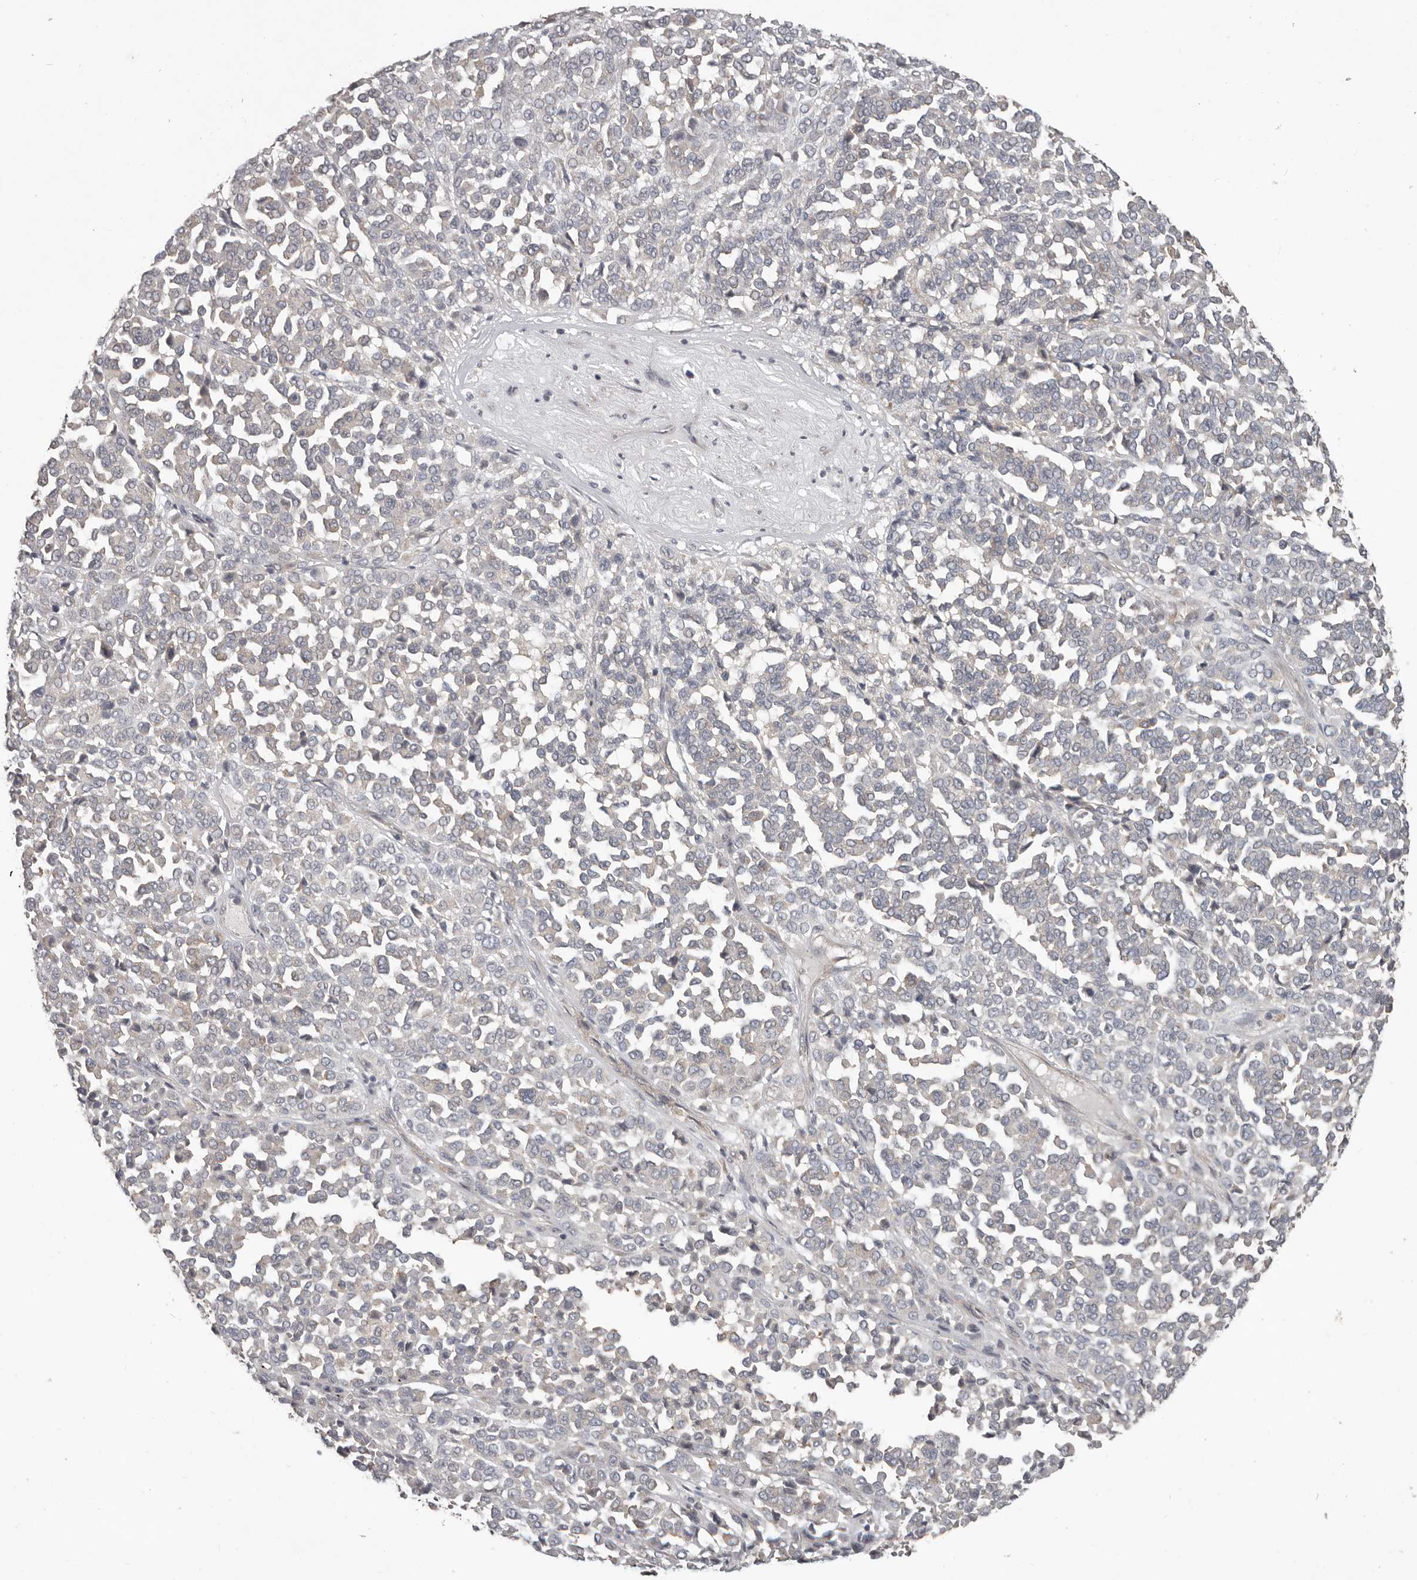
{"staining": {"intensity": "negative", "quantity": "none", "location": "none"}, "tissue": "melanoma", "cell_type": "Tumor cells", "image_type": "cancer", "snomed": [{"axis": "morphology", "description": "Malignant melanoma, Metastatic site"}, {"axis": "topography", "description": "Pancreas"}], "caption": "Tumor cells show no significant protein positivity in malignant melanoma (metastatic site).", "gene": "AKNAD1", "patient": {"sex": "female", "age": 30}}